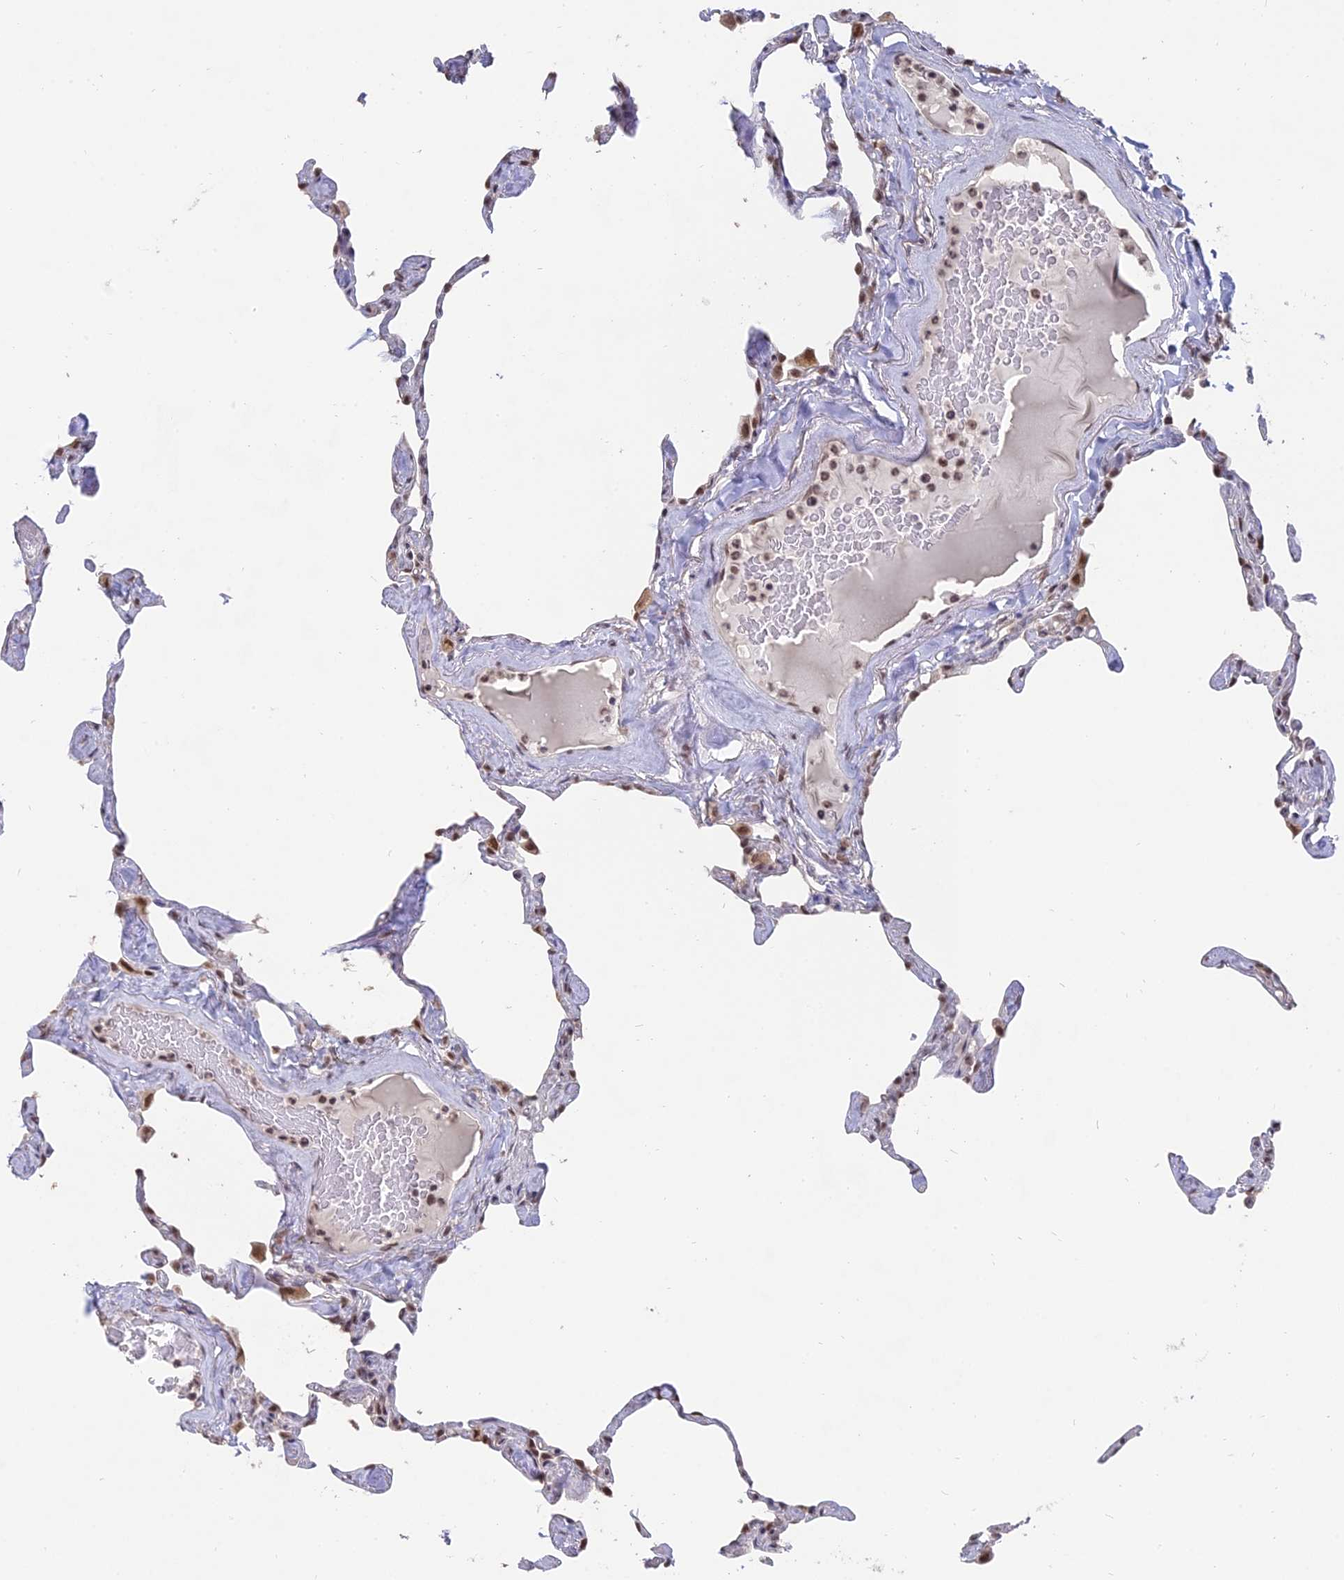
{"staining": {"intensity": "moderate", "quantity": "<25%", "location": "nuclear"}, "tissue": "lung", "cell_type": "Alveolar cells", "image_type": "normal", "snomed": [{"axis": "morphology", "description": "Normal tissue, NOS"}, {"axis": "topography", "description": "Lung"}], "caption": "Alveolar cells exhibit low levels of moderate nuclear positivity in approximately <25% of cells in normal lung. (DAB = brown stain, brightfield microscopy at high magnification).", "gene": "NR1H3", "patient": {"sex": "male", "age": 65}}